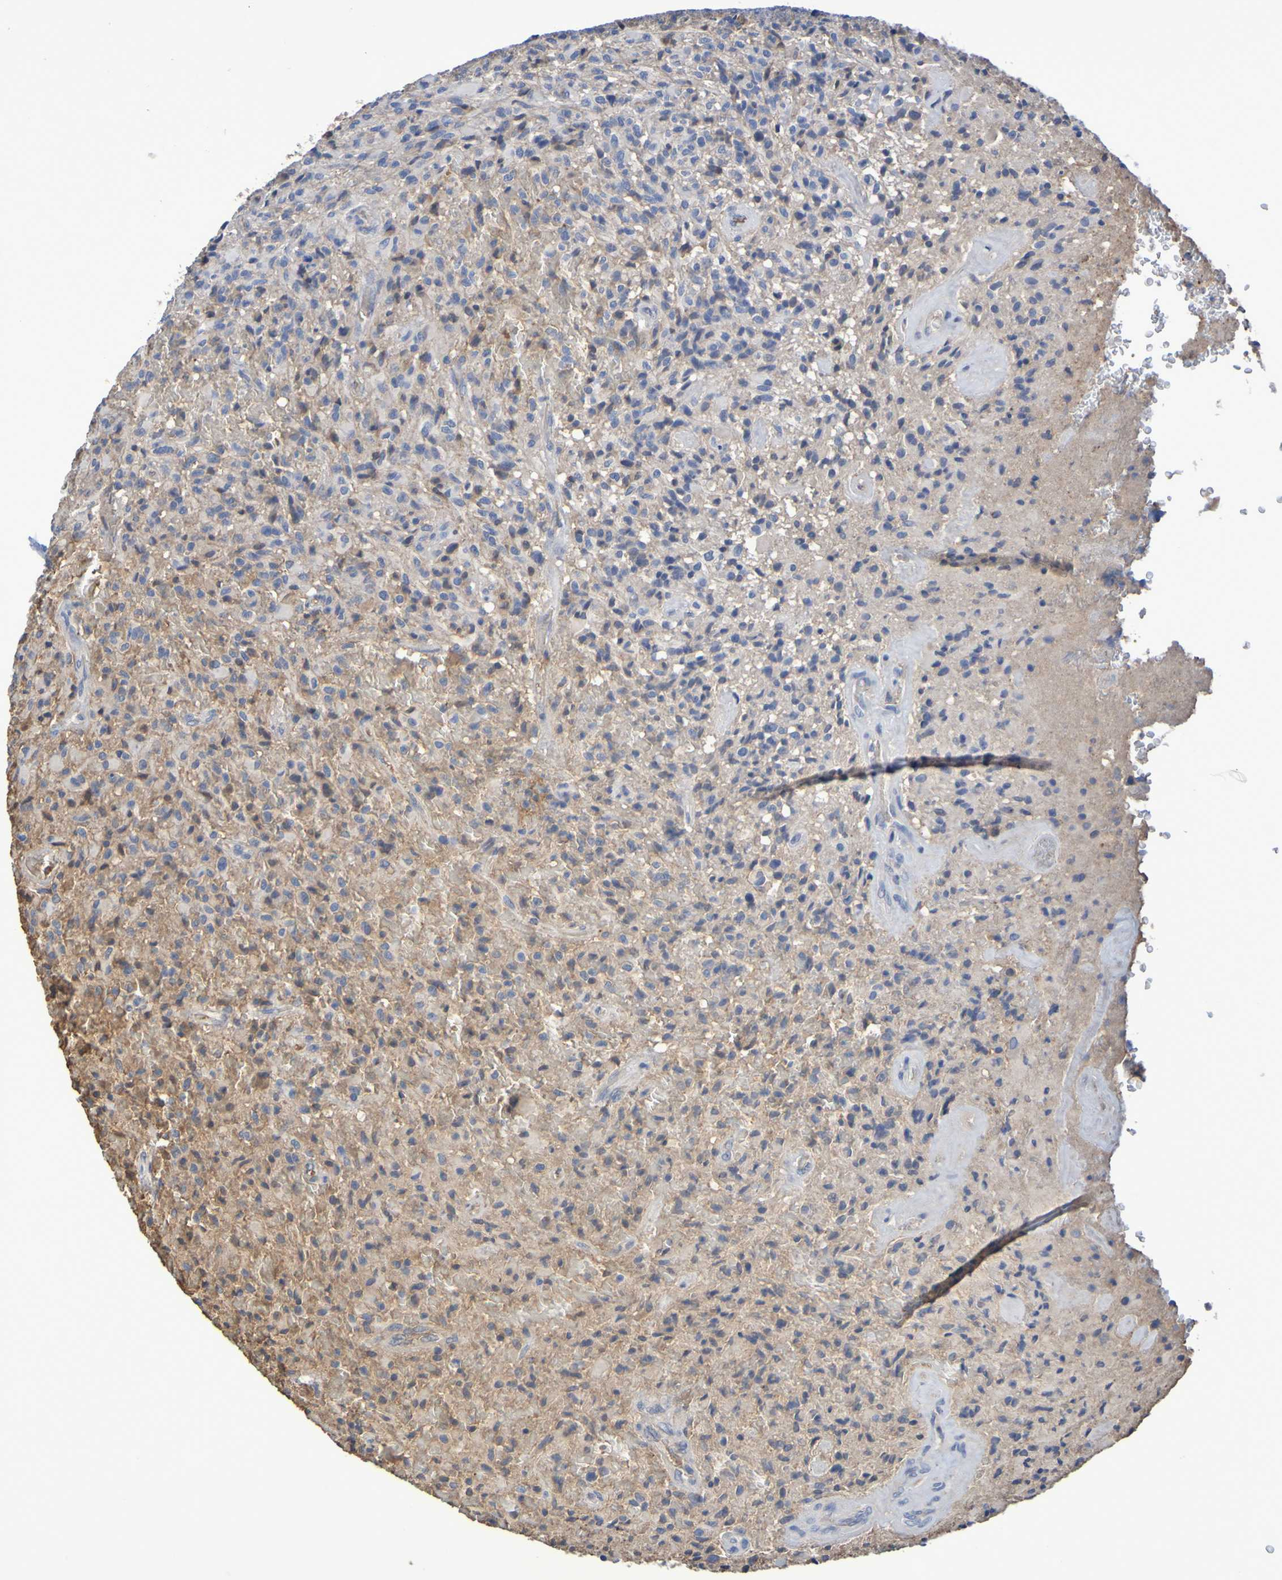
{"staining": {"intensity": "negative", "quantity": "none", "location": "none"}, "tissue": "glioma", "cell_type": "Tumor cells", "image_type": "cancer", "snomed": [{"axis": "morphology", "description": "Glioma, malignant, High grade"}, {"axis": "topography", "description": "Brain"}], "caption": "Glioma was stained to show a protein in brown. There is no significant staining in tumor cells.", "gene": "GAB3", "patient": {"sex": "male", "age": 71}}